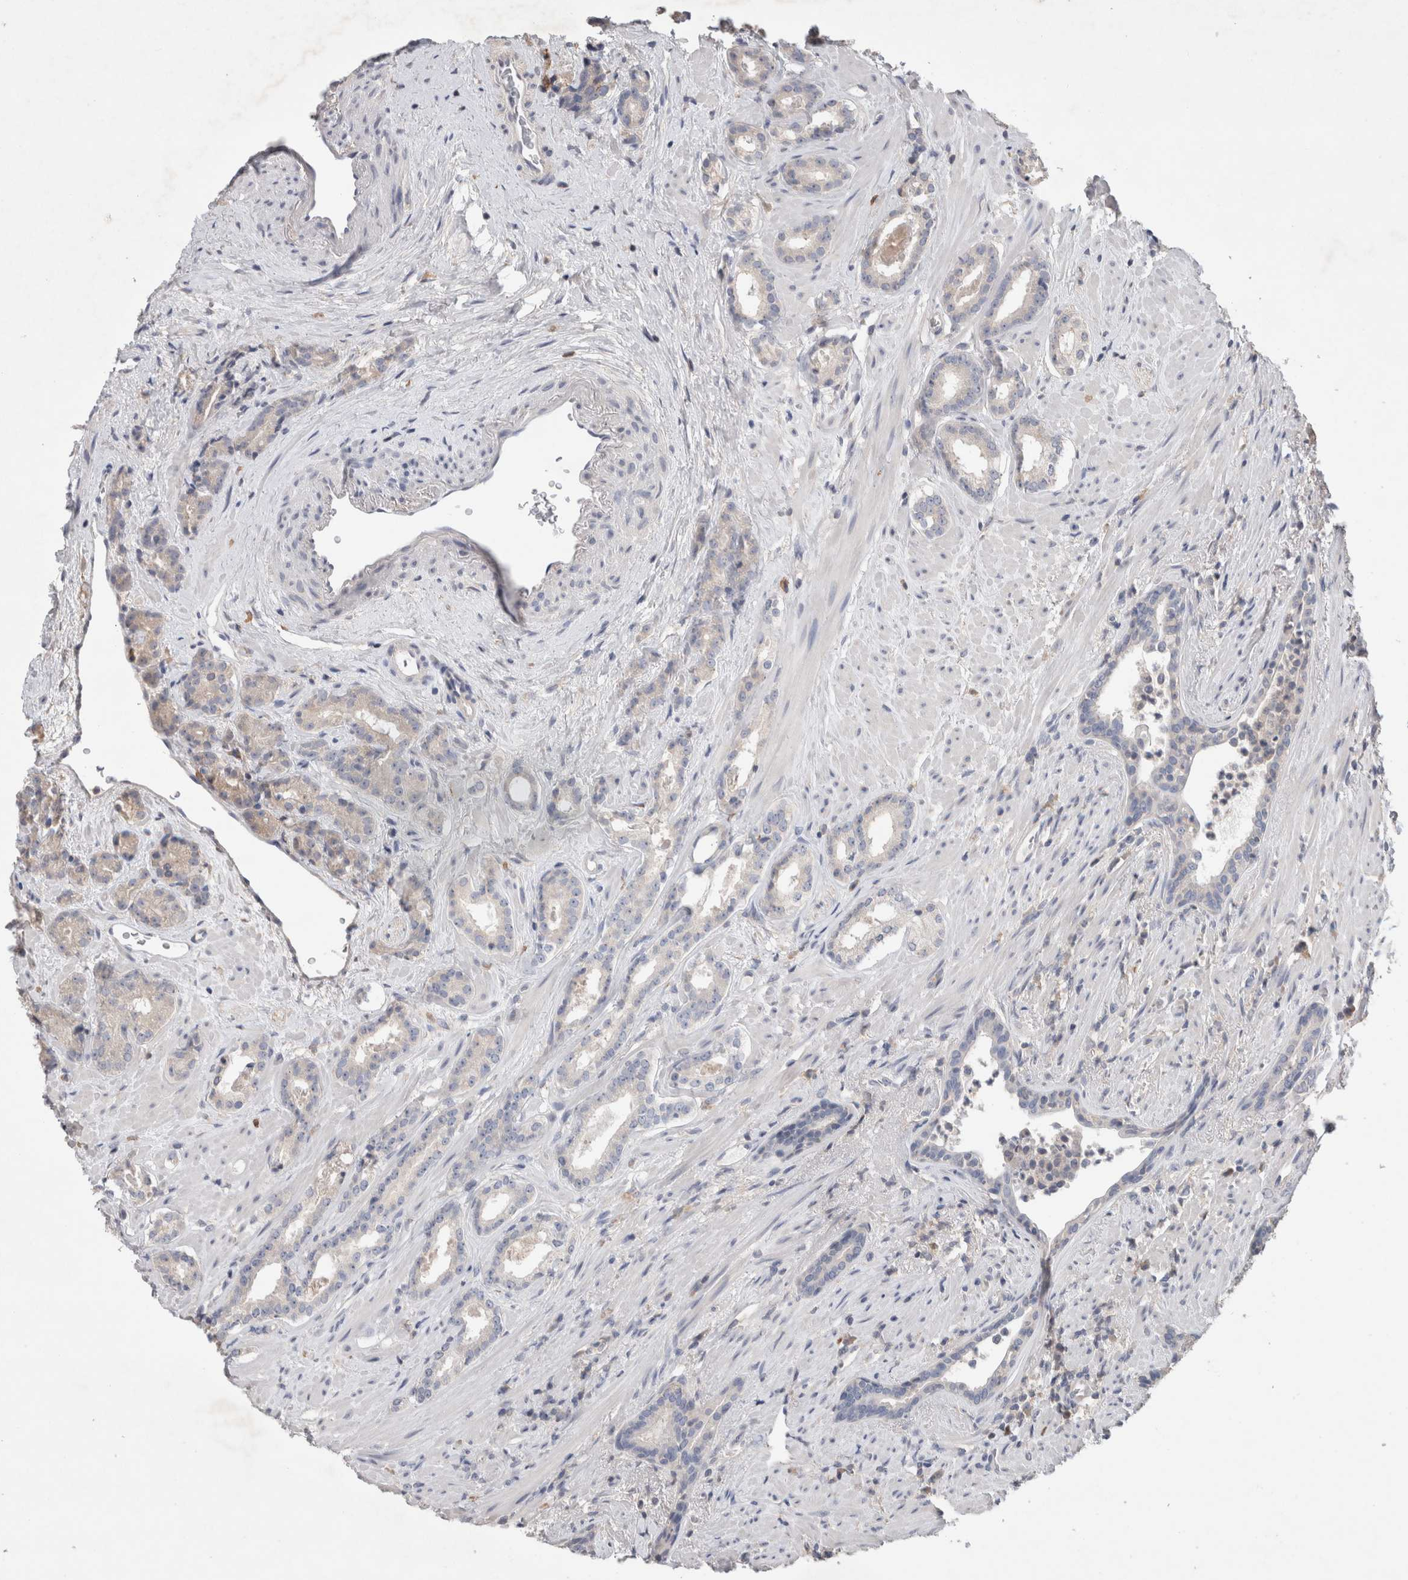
{"staining": {"intensity": "negative", "quantity": "none", "location": "none"}, "tissue": "prostate cancer", "cell_type": "Tumor cells", "image_type": "cancer", "snomed": [{"axis": "morphology", "description": "Adenocarcinoma, High grade"}, {"axis": "topography", "description": "Prostate"}], "caption": "Tumor cells show no significant expression in prostate cancer (high-grade adenocarcinoma).", "gene": "TRIM5", "patient": {"sex": "male", "age": 71}}